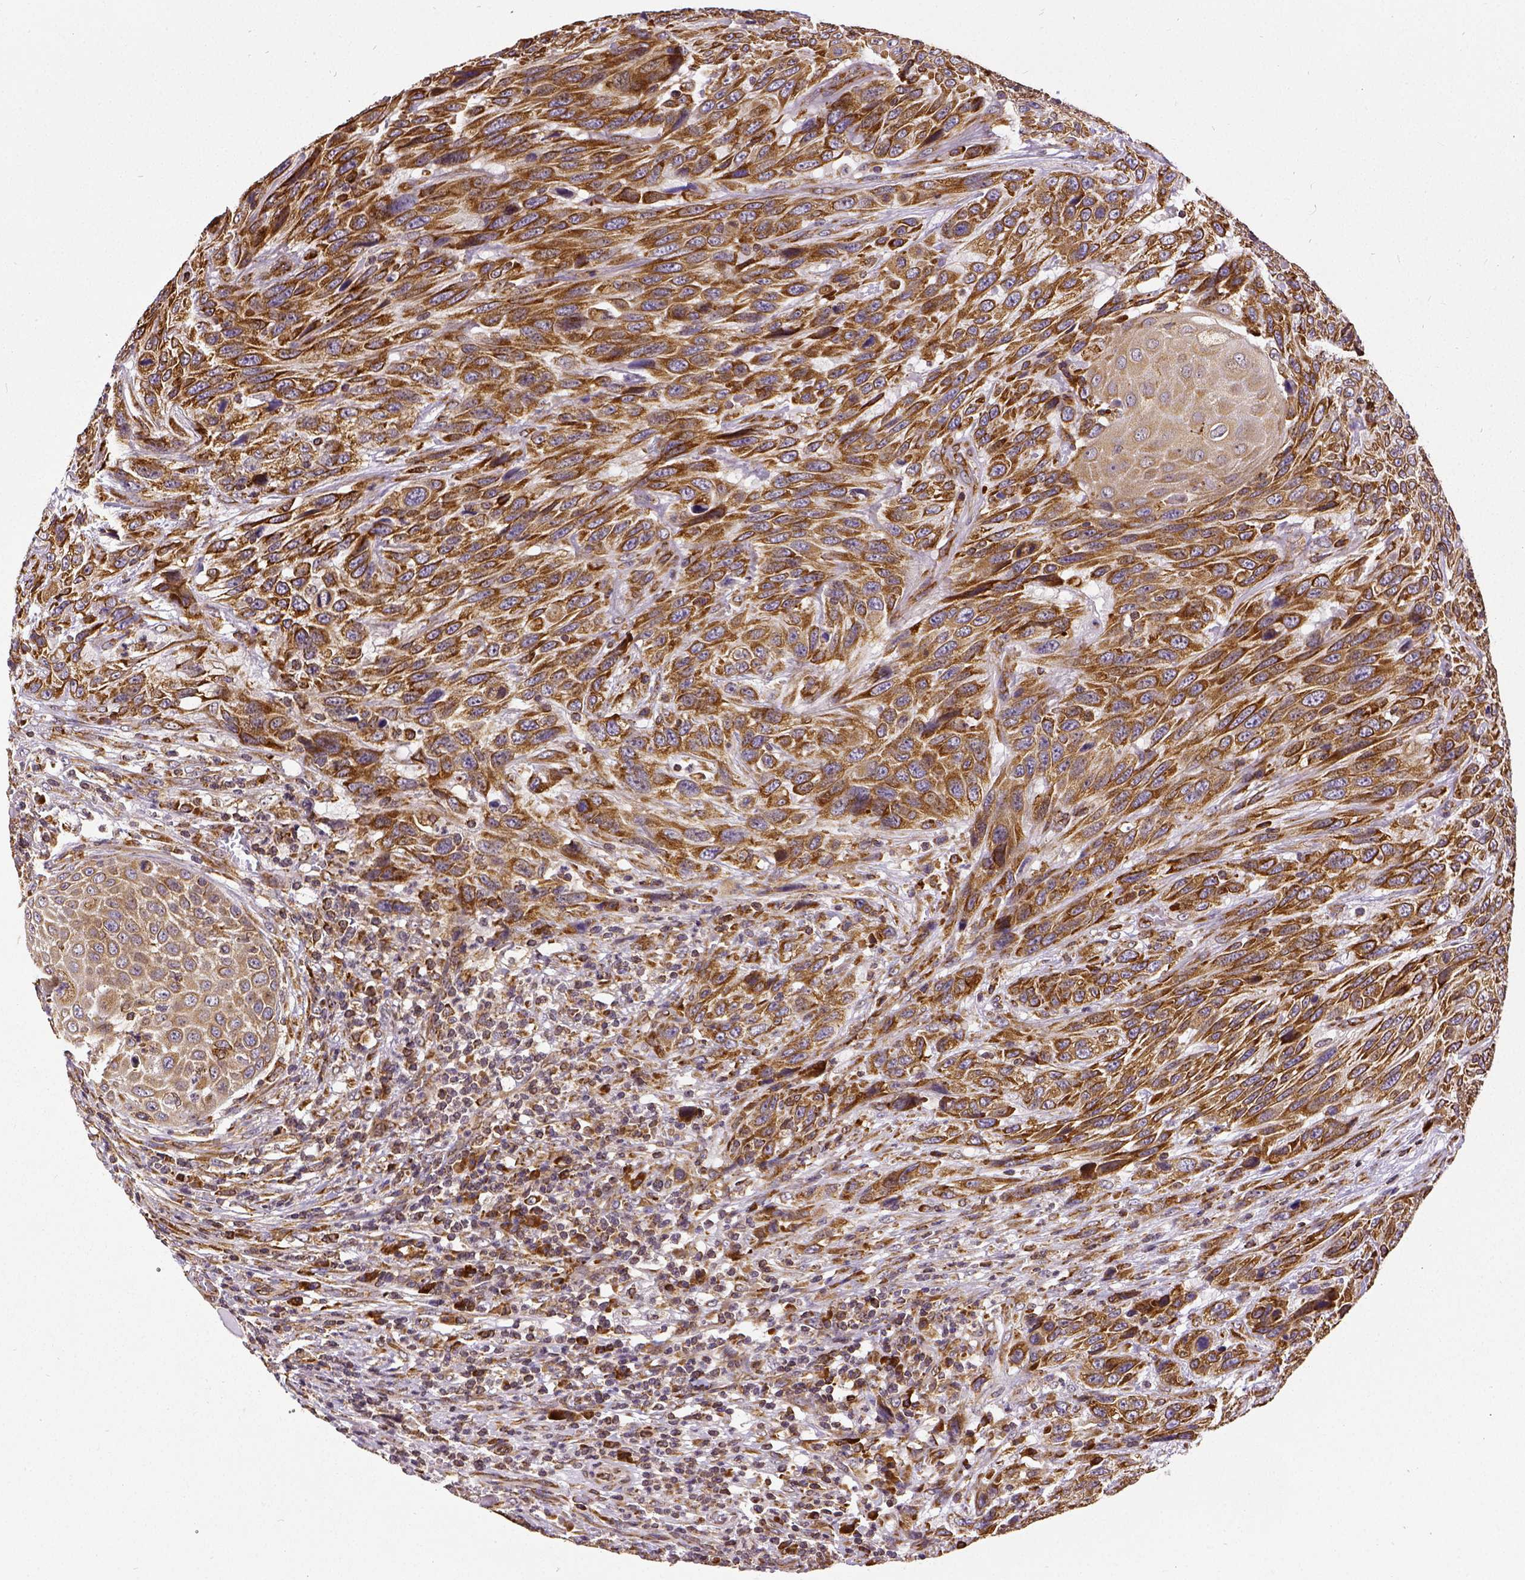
{"staining": {"intensity": "strong", "quantity": ">75%", "location": "cytoplasmic/membranous"}, "tissue": "urothelial cancer", "cell_type": "Tumor cells", "image_type": "cancer", "snomed": [{"axis": "morphology", "description": "Urothelial carcinoma, High grade"}, {"axis": "topography", "description": "Urinary bladder"}], "caption": "Urothelial cancer was stained to show a protein in brown. There is high levels of strong cytoplasmic/membranous positivity in approximately >75% of tumor cells. The staining was performed using DAB to visualize the protein expression in brown, while the nuclei were stained in blue with hematoxylin (Magnification: 20x).", "gene": "MTDH", "patient": {"sex": "female", "age": 70}}